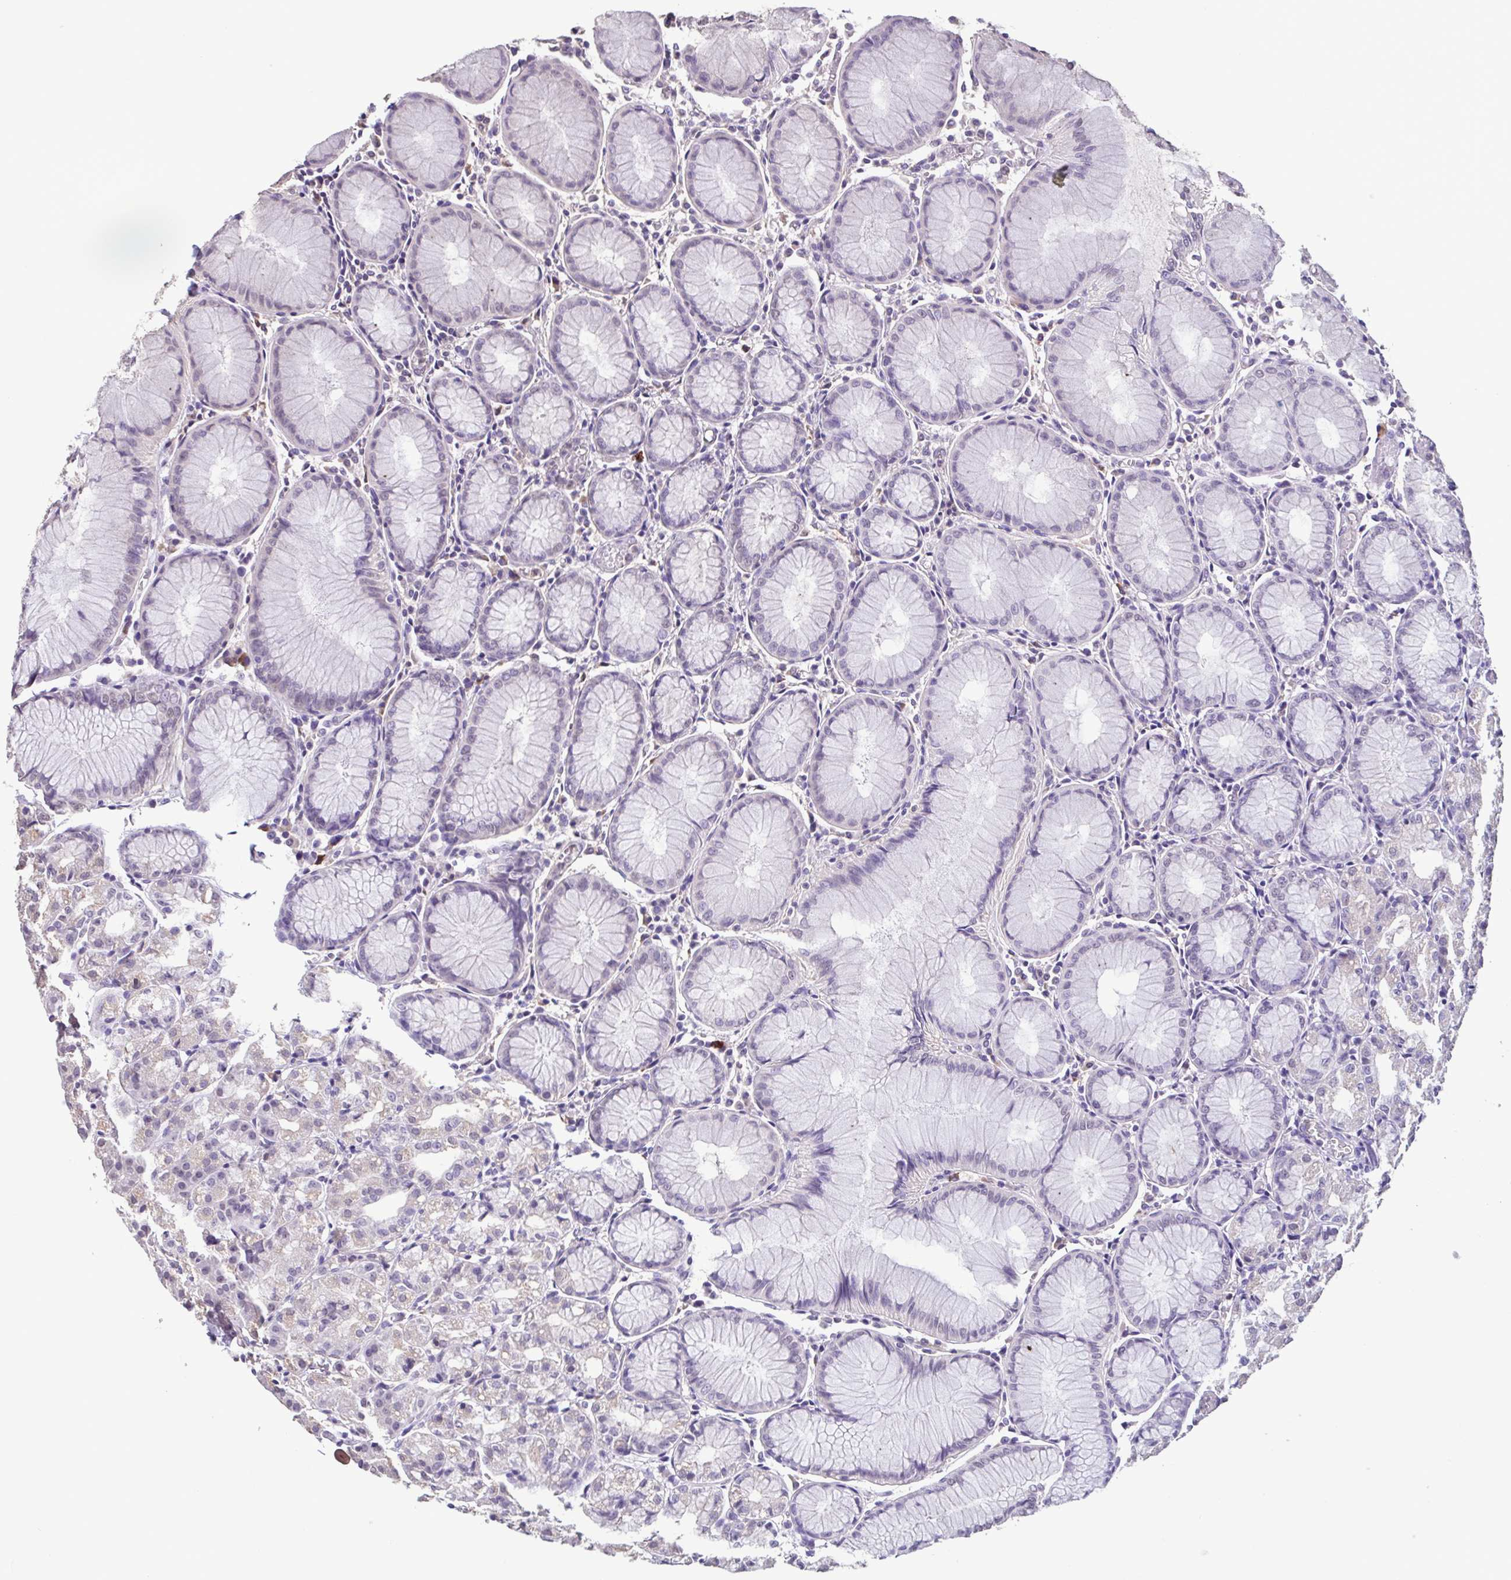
{"staining": {"intensity": "weak", "quantity": "<25%", "location": "nuclear"}, "tissue": "stomach", "cell_type": "Glandular cells", "image_type": "normal", "snomed": [{"axis": "morphology", "description": "Normal tissue, NOS"}, {"axis": "topography", "description": "Stomach"}], "caption": "DAB (3,3'-diaminobenzidine) immunohistochemical staining of unremarkable human stomach displays no significant positivity in glandular cells.", "gene": "ACTRT3", "patient": {"sex": "female", "age": 57}}